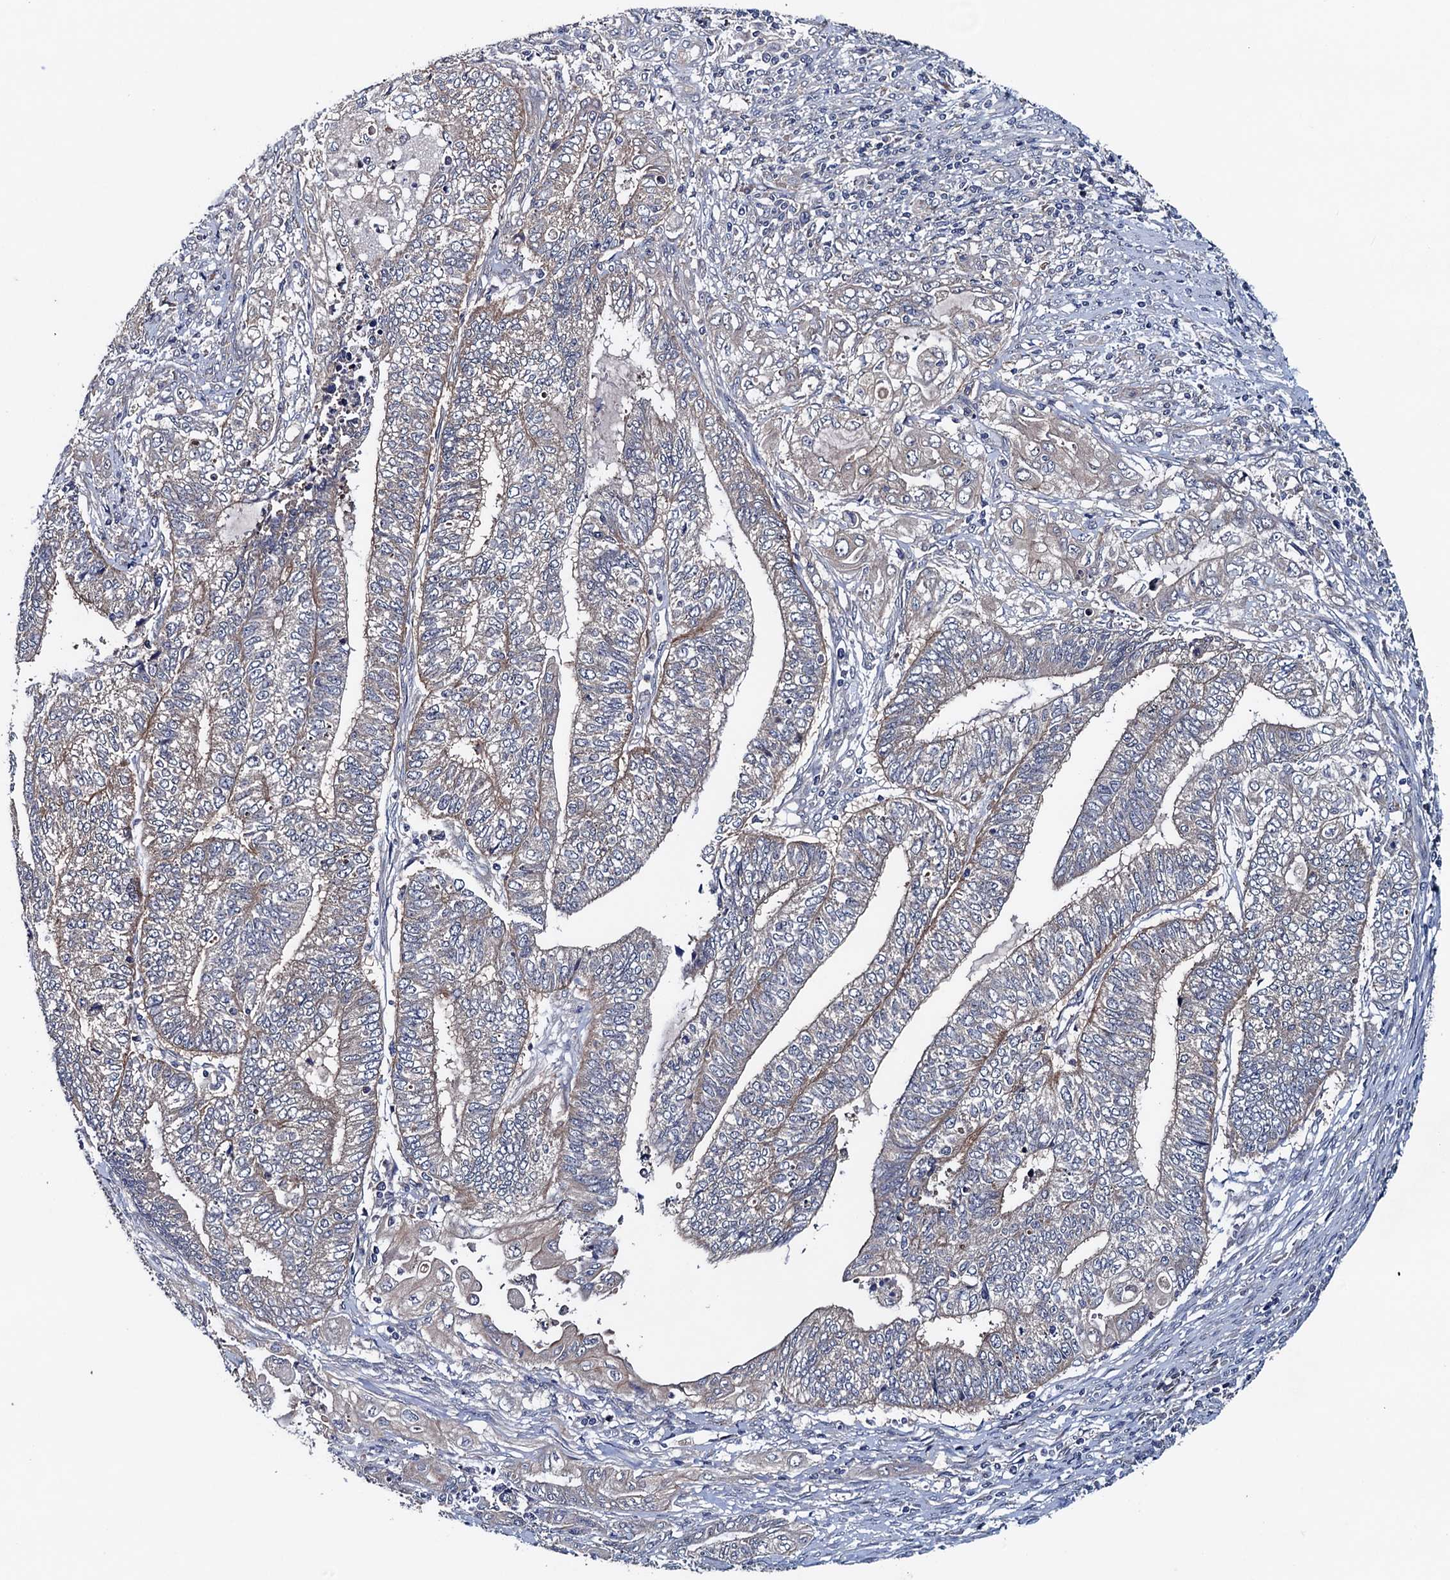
{"staining": {"intensity": "negative", "quantity": "none", "location": "none"}, "tissue": "endometrial cancer", "cell_type": "Tumor cells", "image_type": "cancer", "snomed": [{"axis": "morphology", "description": "Adenocarcinoma, NOS"}, {"axis": "topography", "description": "Uterus"}, {"axis": "topography", "description": "Endometrium"}], "caption": "This is an immunohistochemistry micrograph of human adenocarcinoma (endometrial). There is no staining in tumor cells.", "gene": "BLTP3B", "patient": {"sex": "female", "age": 70}}